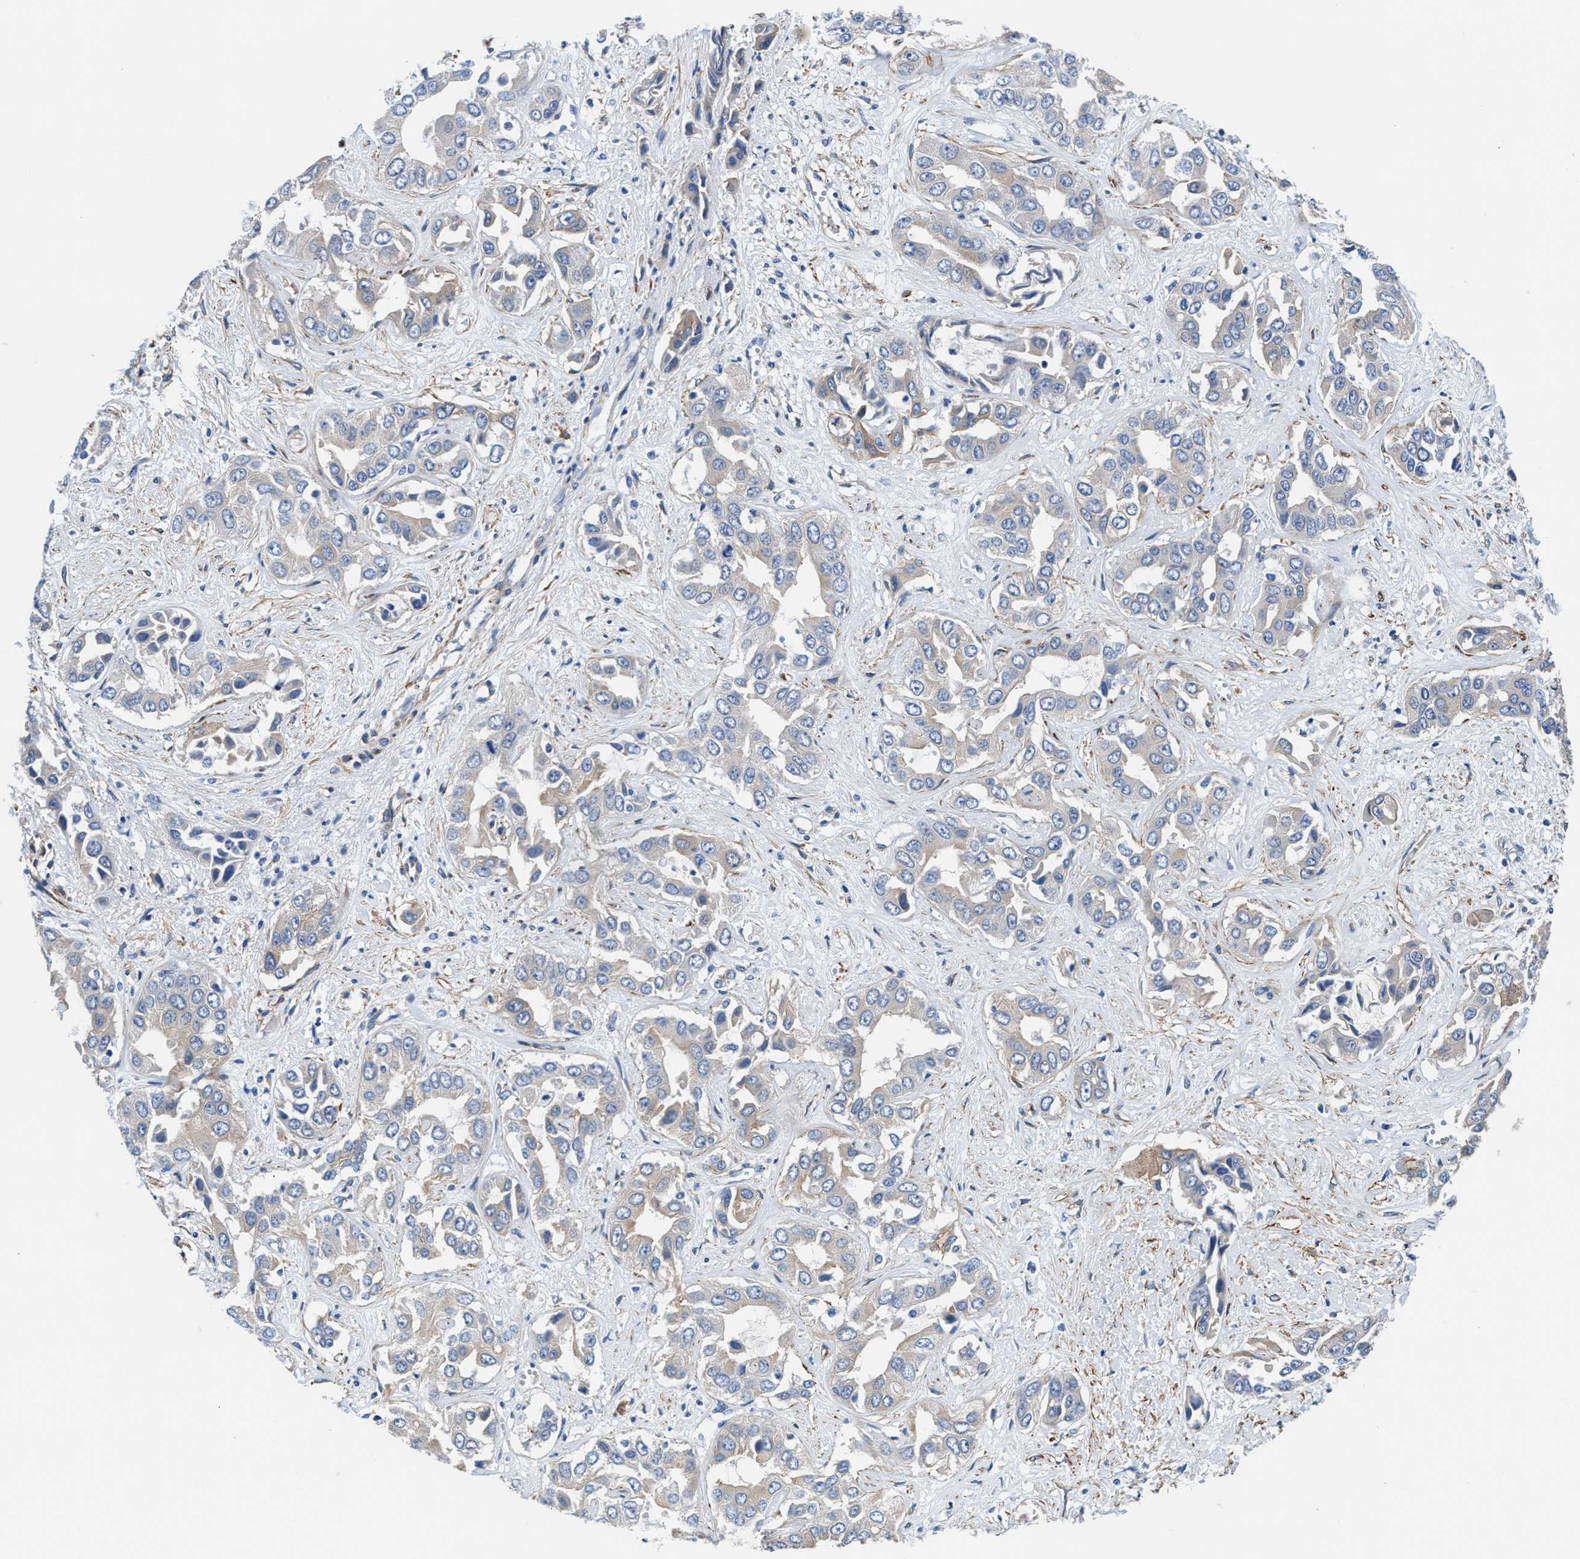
{"staining": {"intensity": "weak", "quantity": "25%-75%", "location": "cytoplasmic/membranous"}, "tissue": "liver cancer", "cell_type": "Tumor cells", "image_type": "cancer", "snomed": [{"axis": "morphology", "description": "Cholangiocarcinoma"}, {"axis": "topography", "description": "Liver"}], "caption": "Immunohistochemistry staining of liver cholangiocarcinoma, which shows low levels of weak cytoplasmic/membranous expression in approximately 25%-75% of tumor cells indicating weak cytoplasmic/membranous protein positivity. The staining was performed using DAB (3,3'-diaminobenzidine) (brown) for protein detection and nuclei were counterstained in hematoxylin (blue).", "gene": "PARG", "patient": {"sex": "female", "age": 52}}